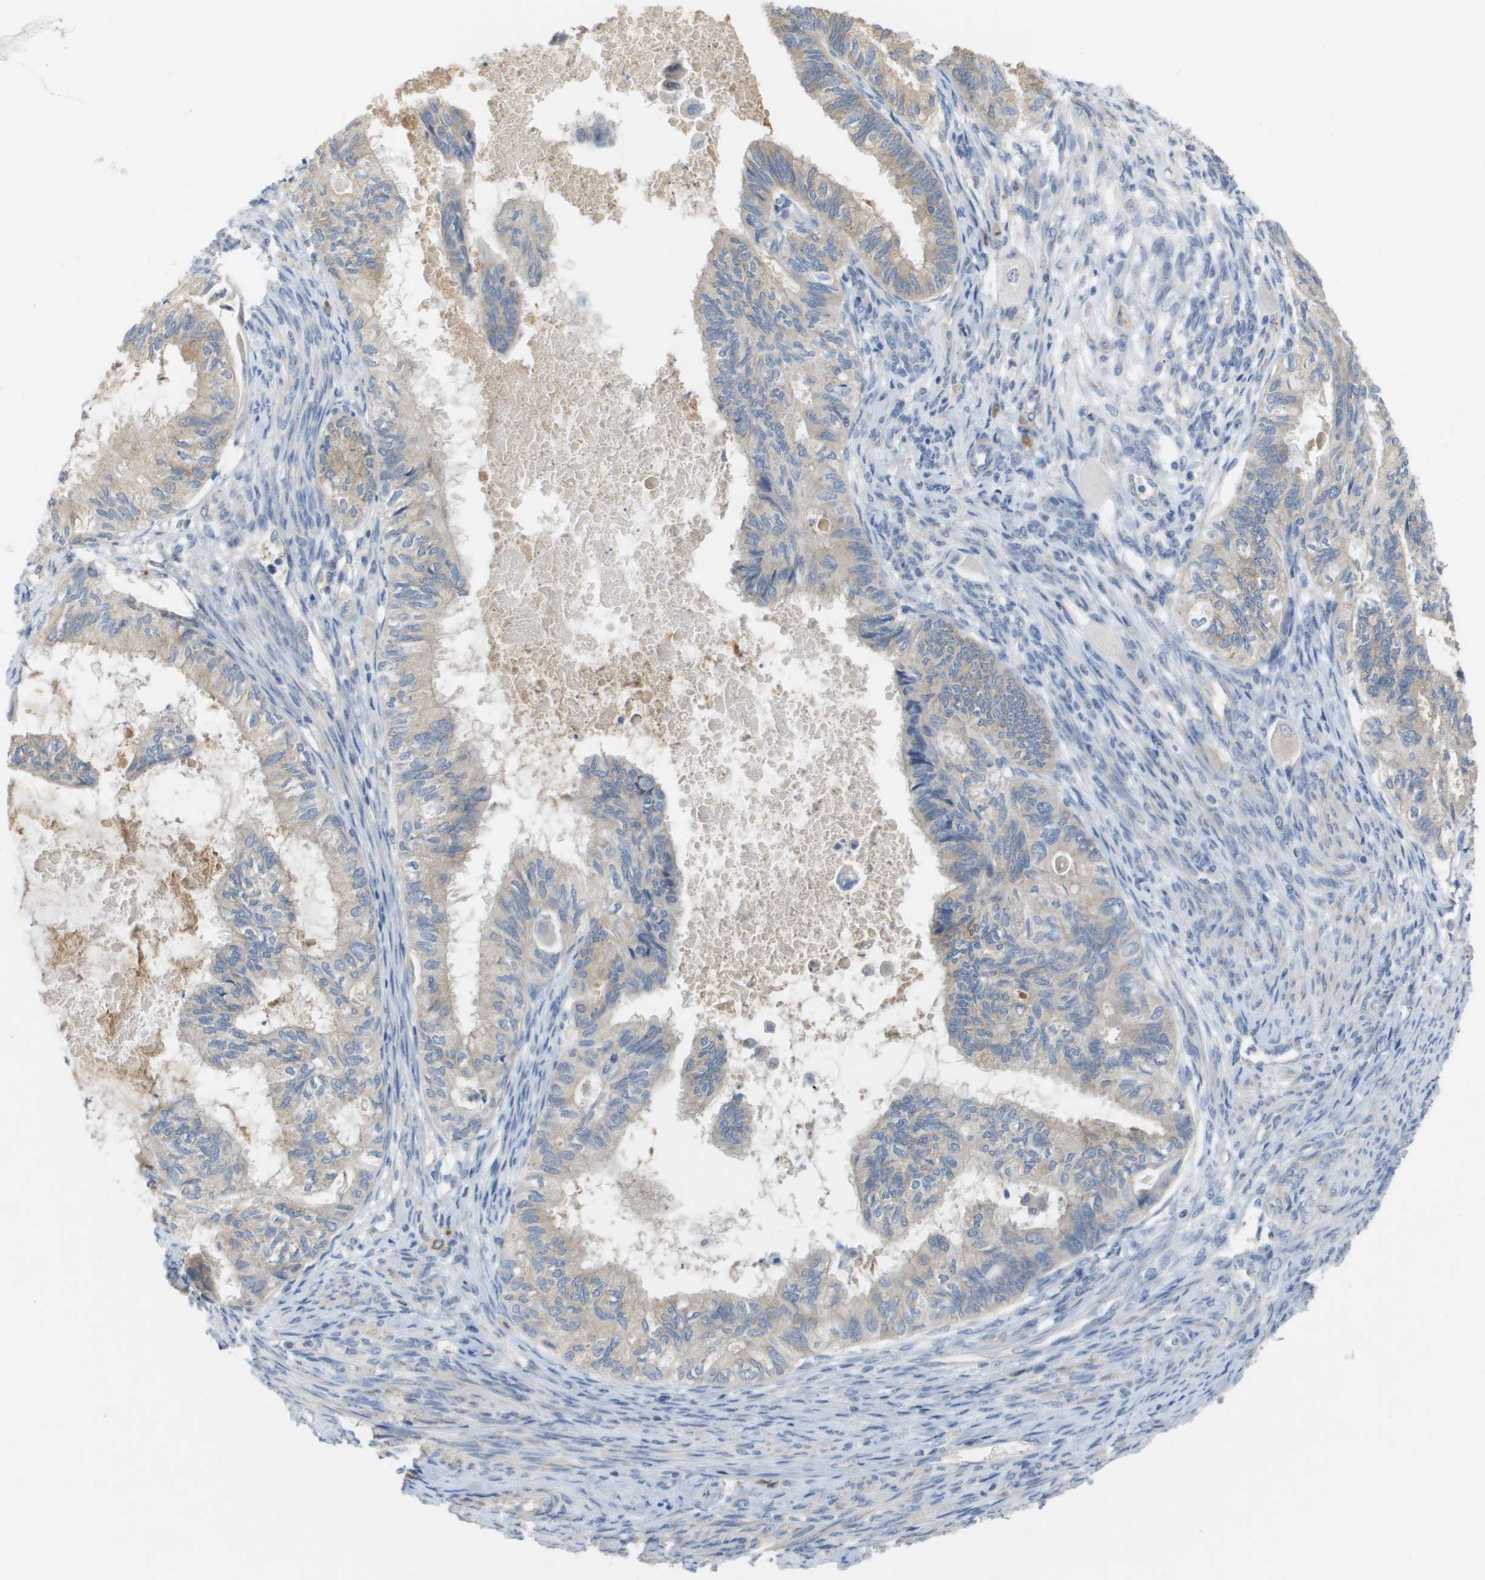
{"staining": {"intensity": "weak", "quantity": "<25%", "location": "cytoplasmic/membranous"}, "tissue": "cervical cancer", "cell_type": "Tumor cells", "image_type": "cancer", "snomed": [{"axis": "morphology", "description": "Normal tissue, NOS"}, {"axis": "morphology", "description": "Adenocarcinoma, NOS"}, {"axis": "topography", "description": "Cervix"}, {"axis": "topography", "description": "Endometrium"}], "caption": "This is a histopathology image of IHC staining of cervical adenocarcinoma, which shows no positivity in tumor cells.", "gene": "UBA5", "patient": {"sex": "female", "age": 86}}